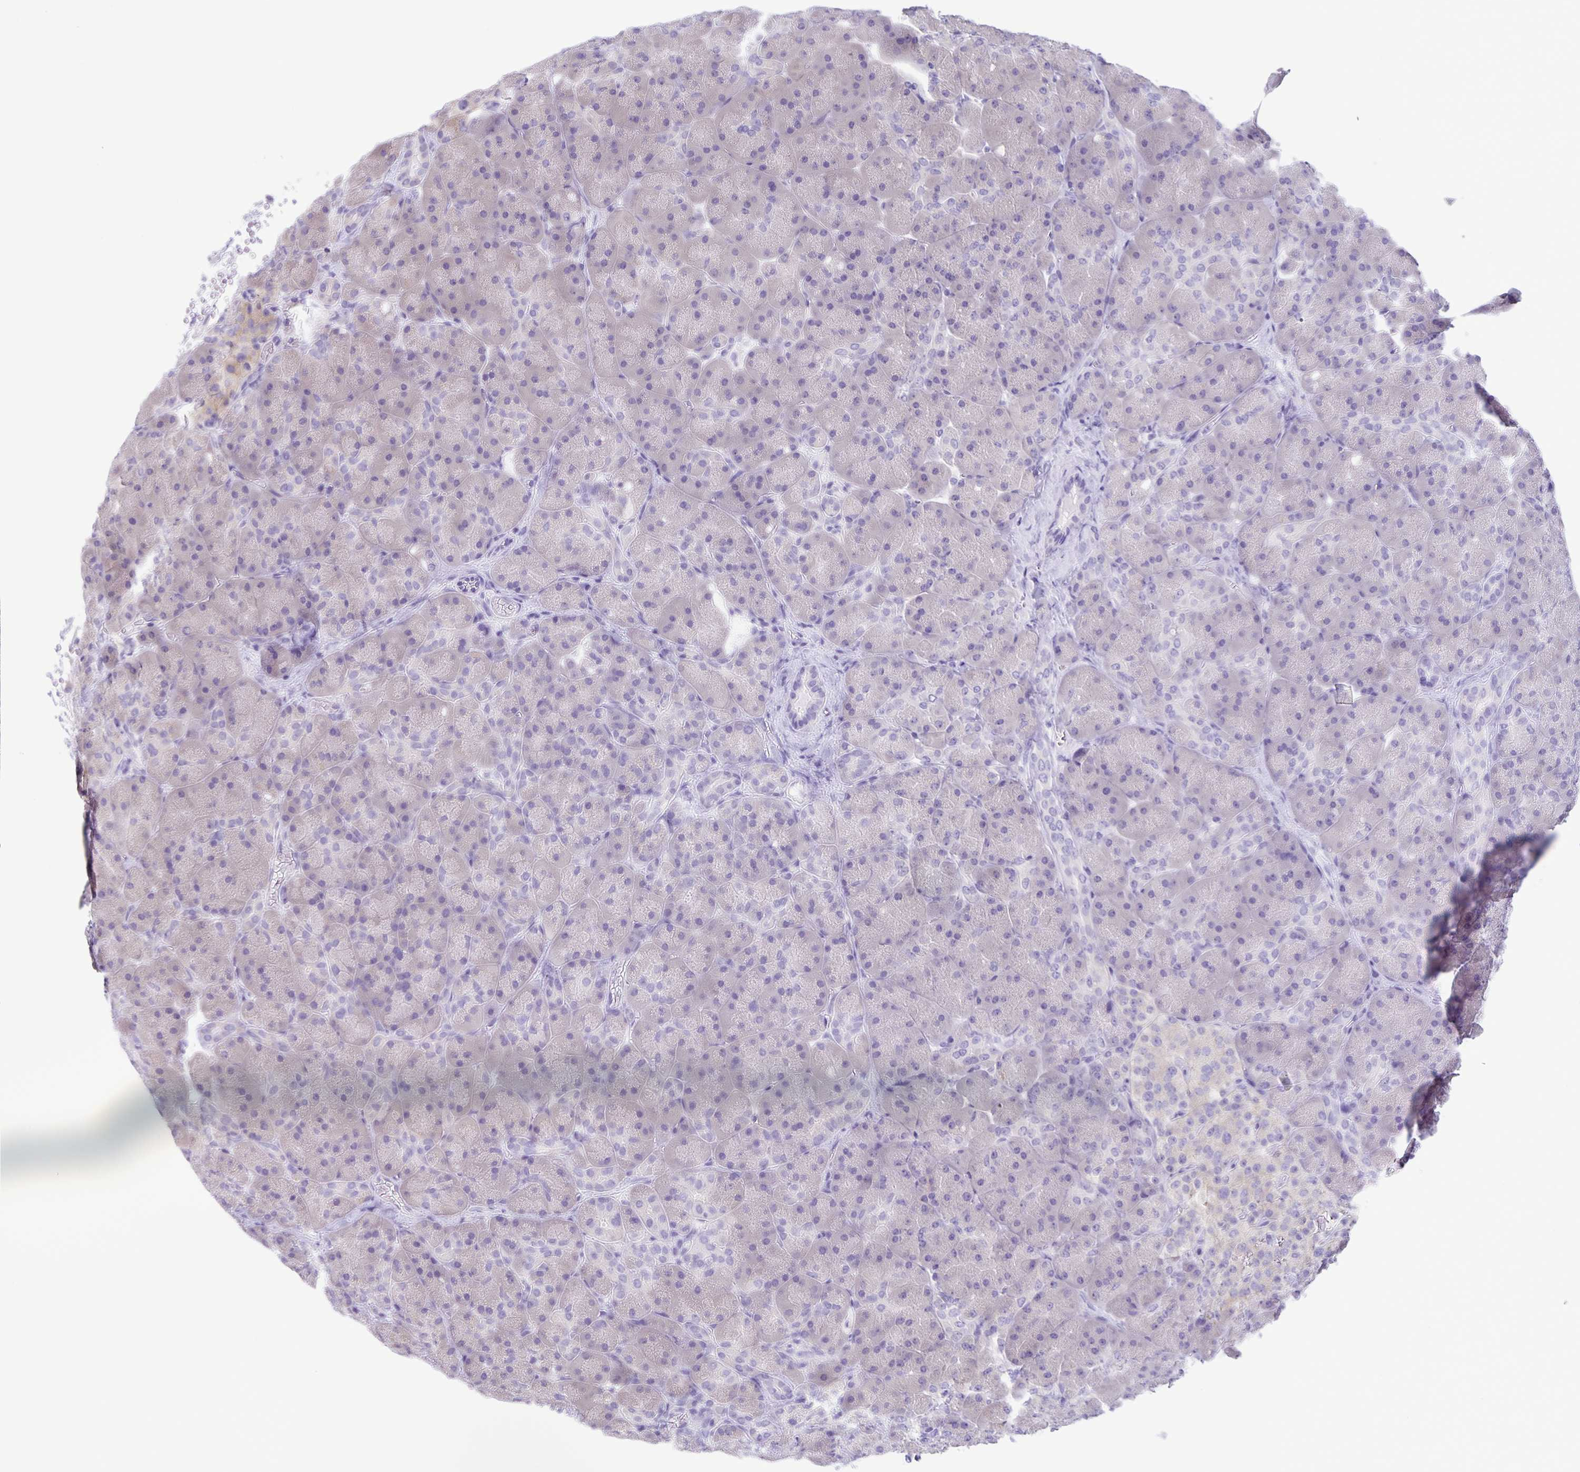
{"staining": {"intensity": "weak", "quantity": "<25%", "location": "cytoplasmic/membranous"}, "tissue": "pancreas", "cell_type": "Exocrine glandular cells", "image_type": "normal", "snomed": [{"axis": "morphology", "description": "Normal tissue, NOS"}, {"axis": "topography", "description": "Pancreas"}], "caption": "Exocrine glandular cells show no significant protein positivity in normal pancreas. (DAB immunohistochemistry (IHC) visualized using brightfield microscopy, high magnification).", "gene": "CAPSL", "patient": {"sex": "male", "age": 55}}